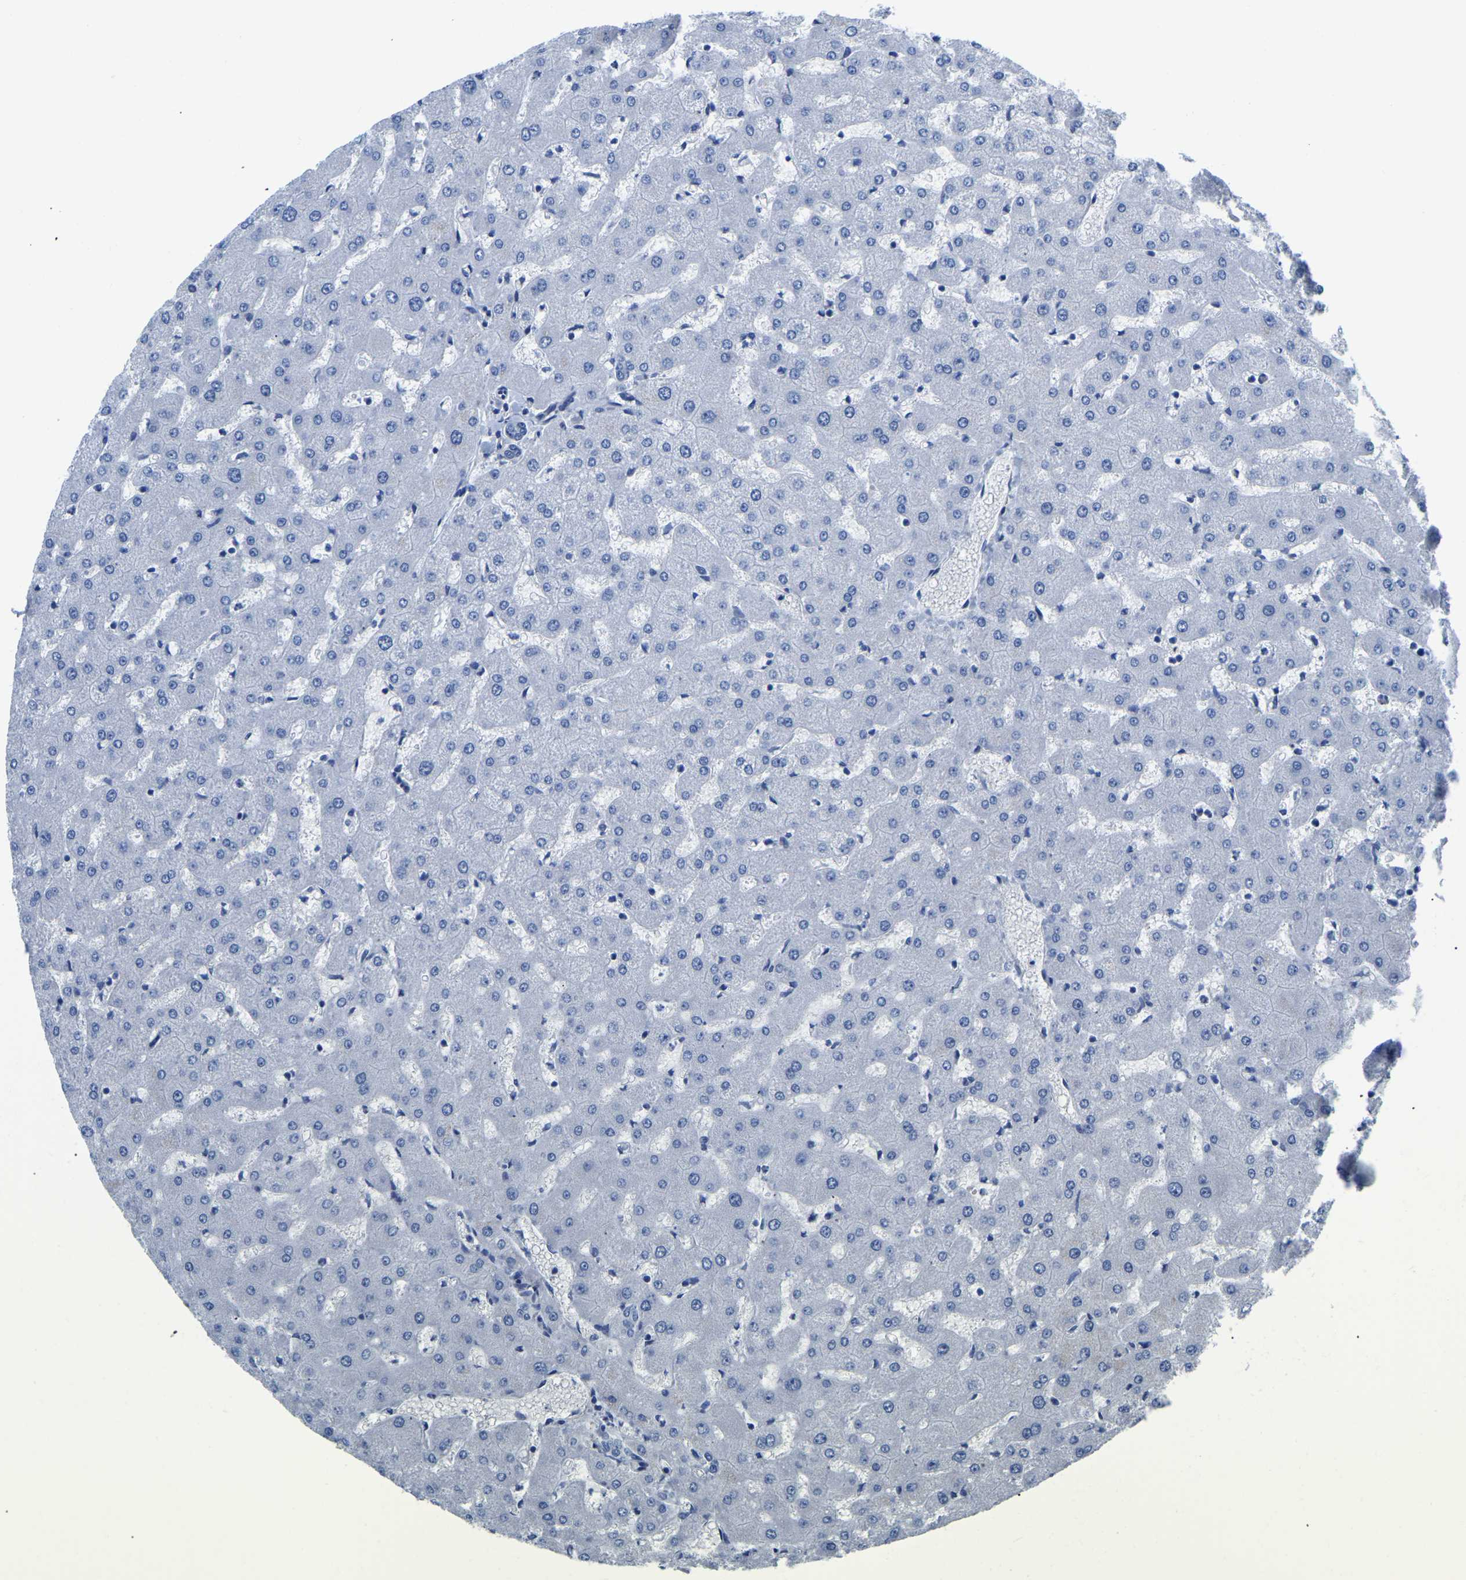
{"staining": {"intensity": "negative", "quantity": "none", "location": "none"}, "tissue": "liver", "cell_type": "Cholangiocytes", "image_type": "normal", "snomed": [{"axis": "morphology", "description": "Normal tissue, NOS"}, {"axis": "topography", "description": "Liver"}], "caption": "The micrograph shows no staining of cholangiocytes in unremarkable liver. (DAB IHC visualized using brightfield microscopy, high magnification).", "gene": "UPK3A", "patient": {"sex": "female", "age": 63}}